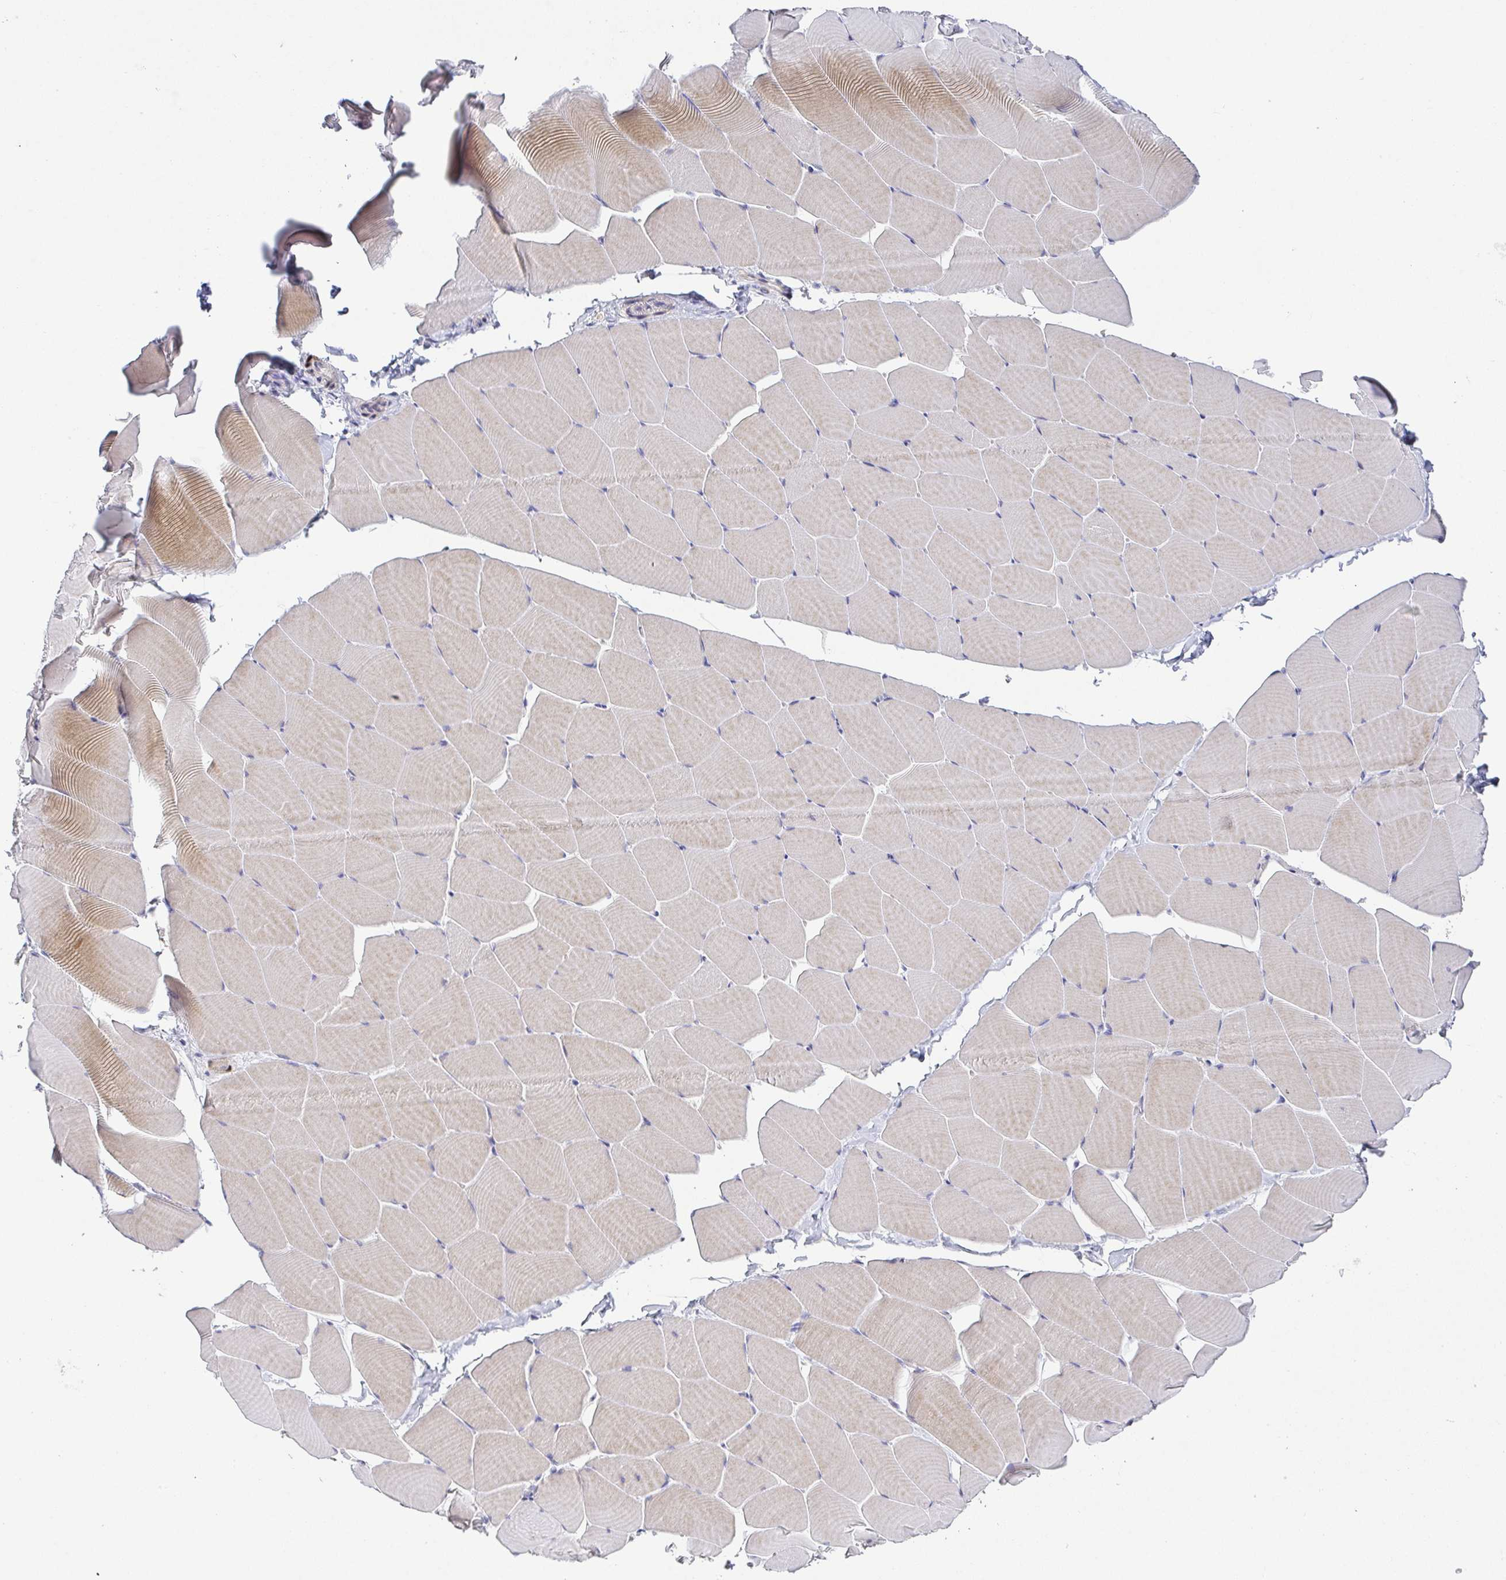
{"staining": {"intensity": "moderate", "quantity": "<25%", "location": "cytoplasmic/membranous"}, "tissue": "skeletal muscle", "cell_type": "Myocytes", "image_type": "normal", "snomed": [{"axis": "morphology", "description": "Normal tissue, NOS"}, {"axis": "topography", "description": "Skeletal muscle"}], "caption": "A histopathology image of skeletal muscle stained for a protein shows moderate cytoplasmic/membranous brown staining in myocytes.", "gene": "RNASE7", "patient": {"sex": "male", "age": 25}}